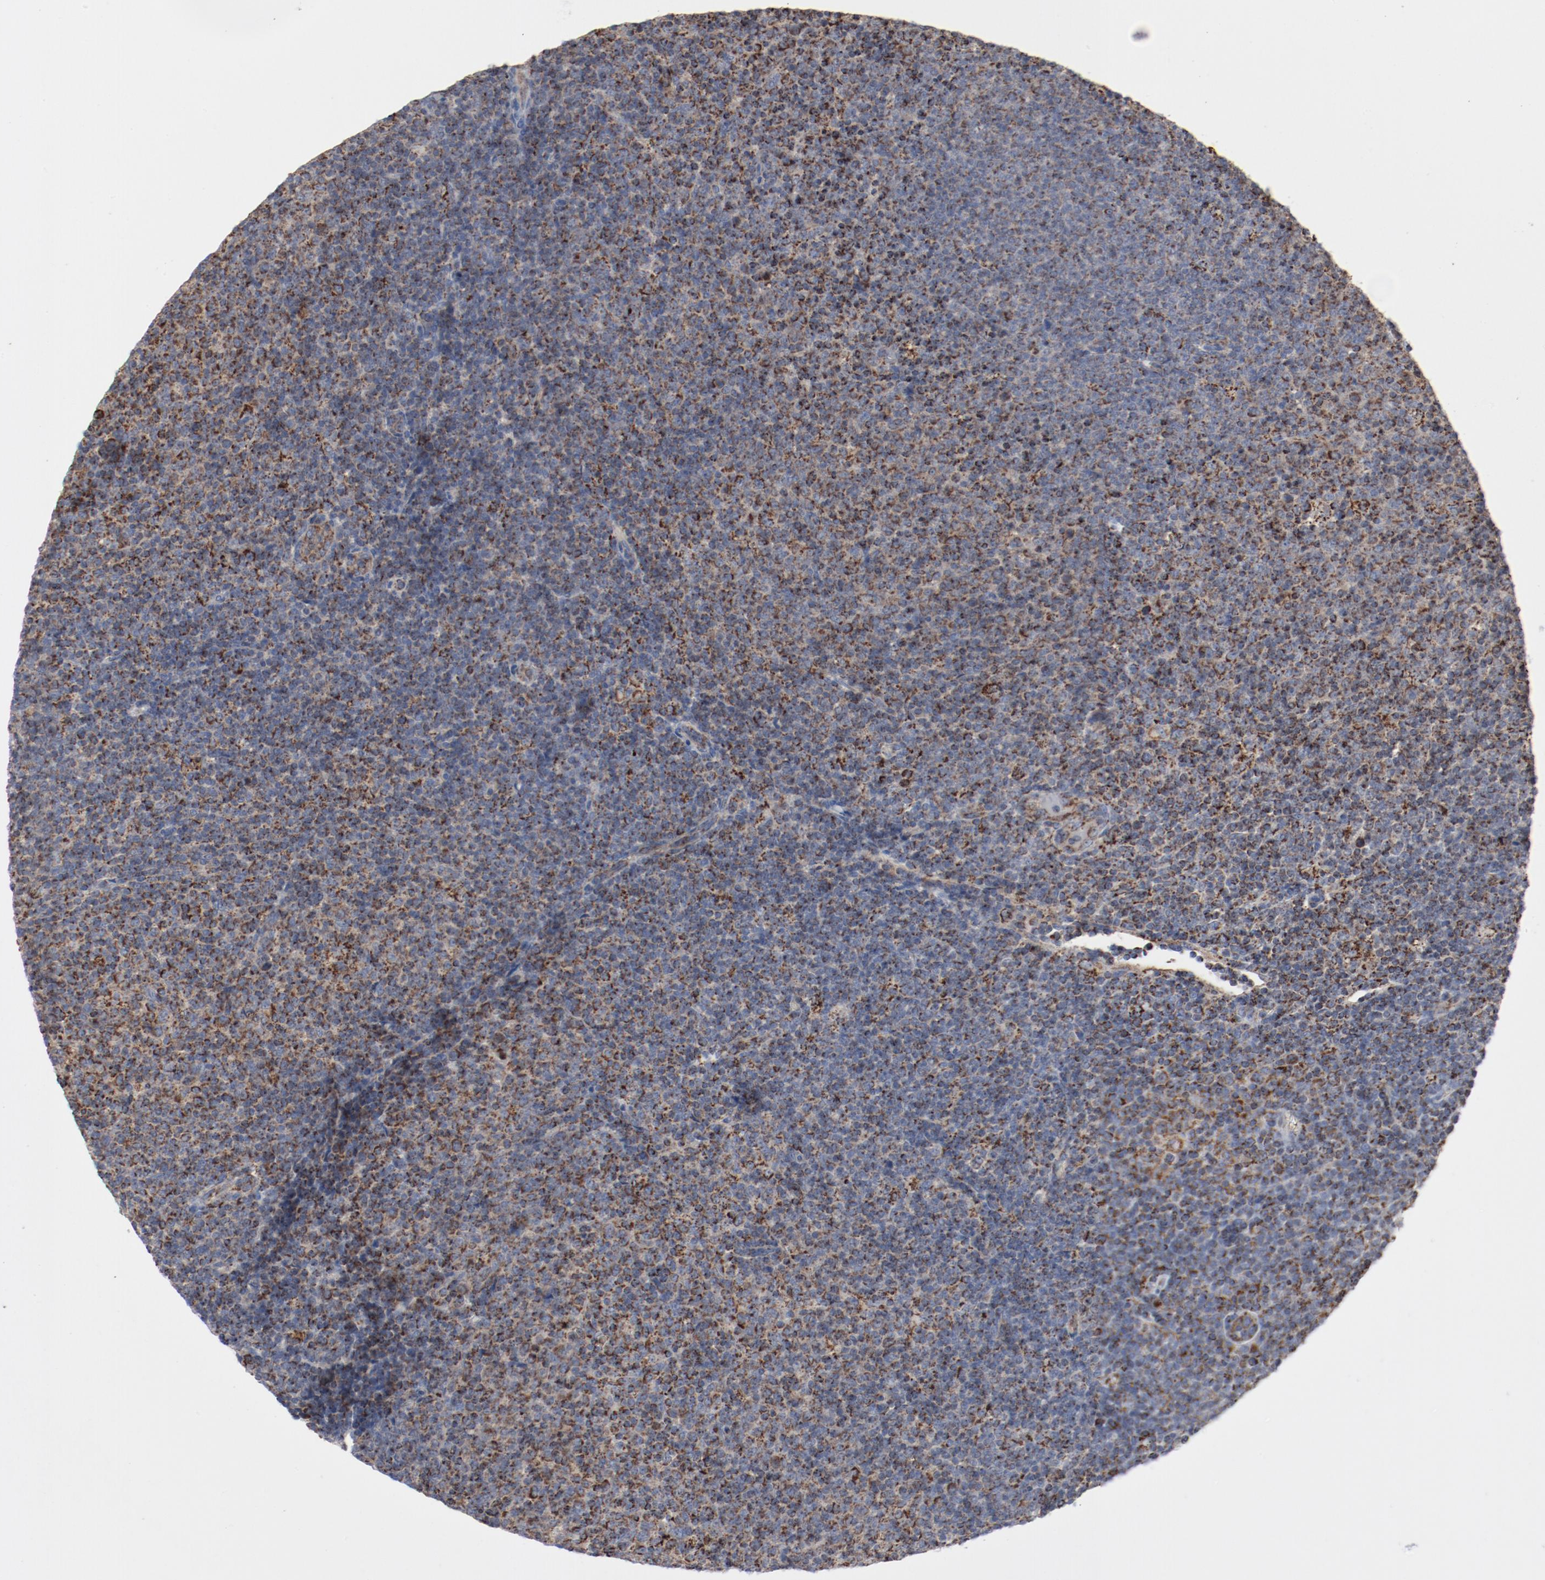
{"staining": {"intensity": "moderate", "quantity": "25%-75%", "location": "cytoplasmic/membranous"}, "tissue": "lymphoma", "cell_type": "Tumor cells", "image_type": "cancer", "snomed": [{"axis": "morphology", "description": "Malignant lymphoma, non-Hodgkin's type, Low grade"}, {"axis": "topography", "description": "Lymph node"}], "caption": "Human malignant lymphoma, non-Hodgkin's type (low-grade) stained for a protein (brown) reveals moderate cytoplasmic/membranous positive positivity in about 25%-75% of tumor cells.", "gene": "SETD3", "patient": {"sex": "male", "age": 70}}